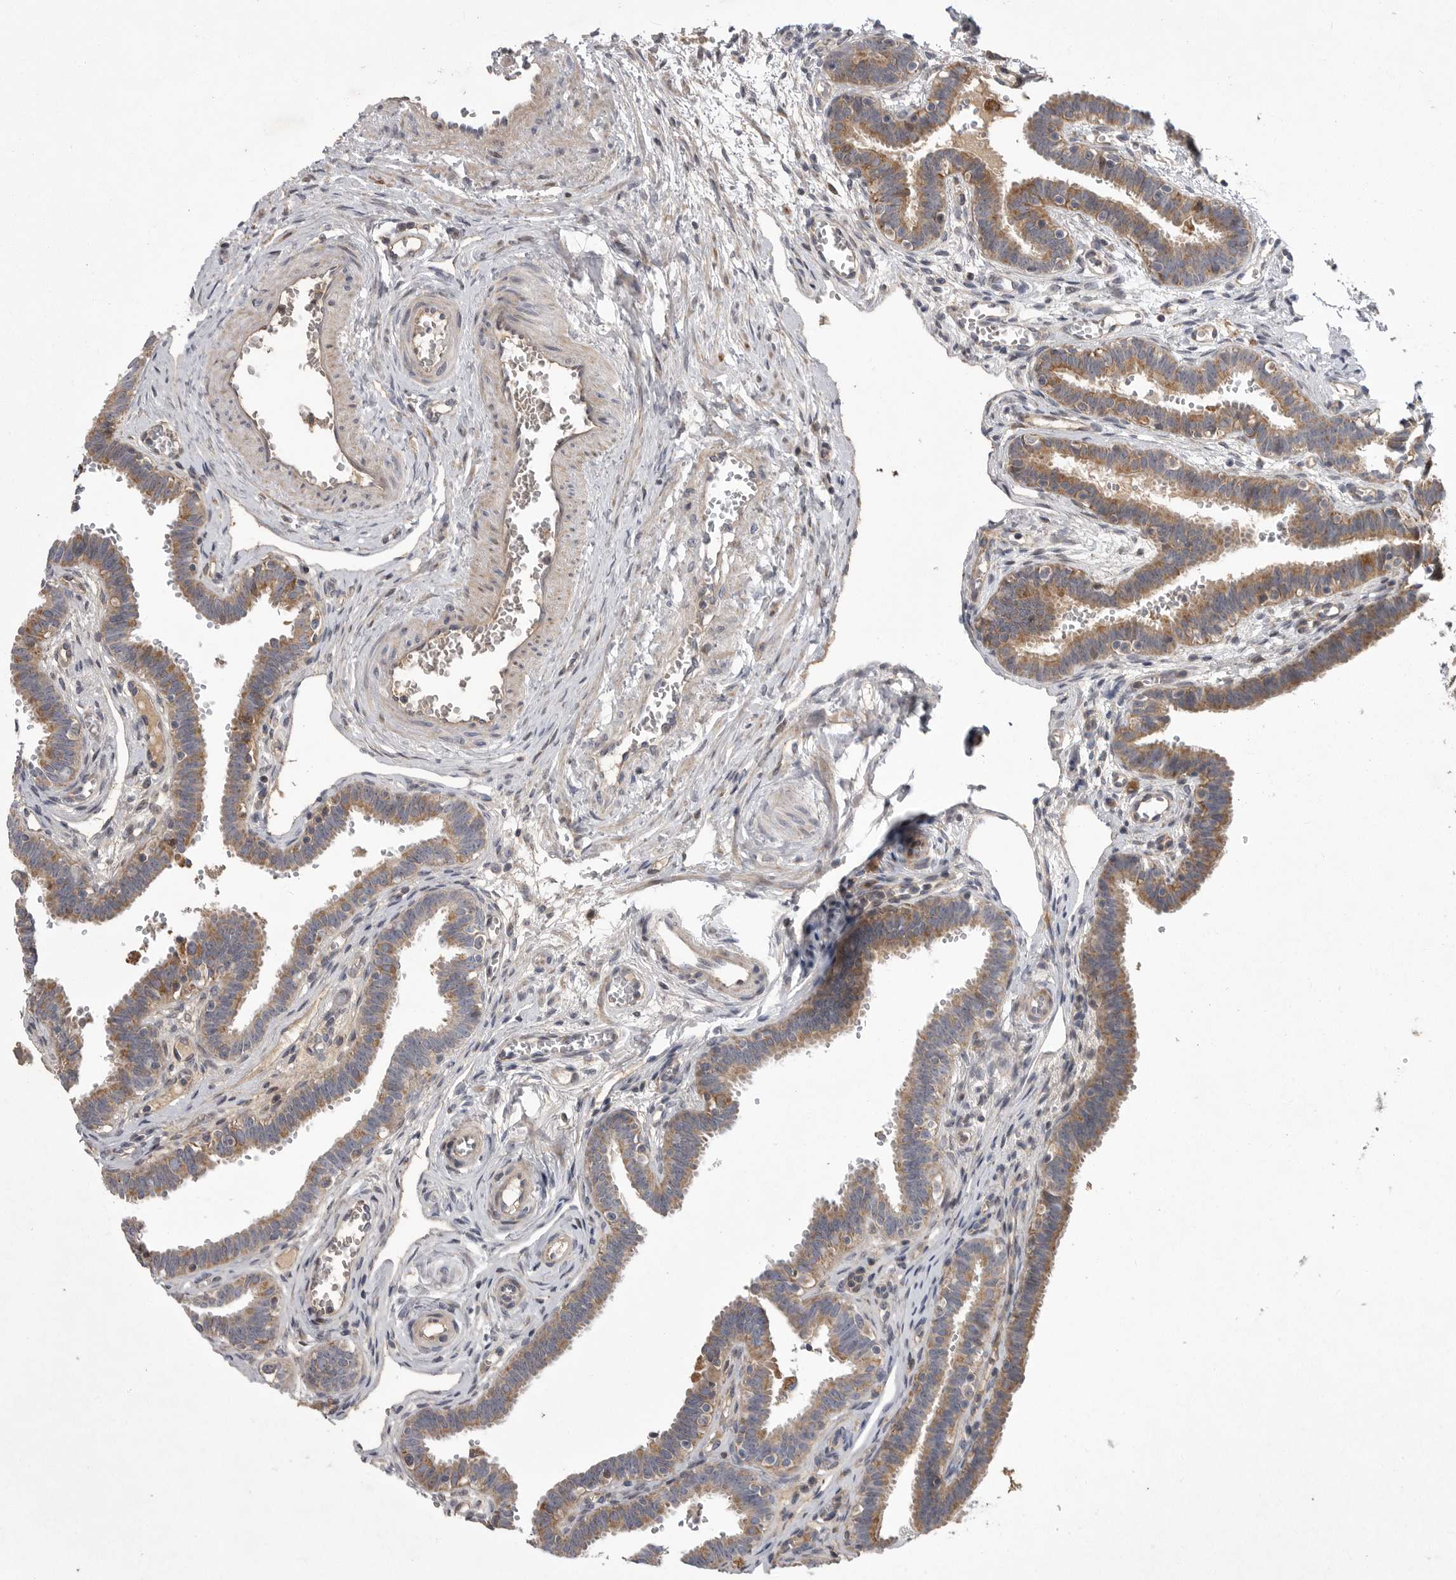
{"staining": {"intensity": "moderate", "quantity": ">75%", "location": "cytoplasmic/membranous"}, "tissue": "fallopian tube", "cell_type": "Glandular cells", "image_type": "normal", "snomed": [{"axis": "morphology", "description": "Normal tissue, NOS"}, {"axis": "topography", "description": "Fallopian tube"}, {"axis": "topography", "description": "Placenta"}], "caption": "Immunohistochemistry (IHC) of normal human fallopian tube shows medium levels of moderate cytoplasmic/membranous positivity in about >75% of glandular cells.", "gene": "CRP", "patient": {"sex": "female", "age": 32}}